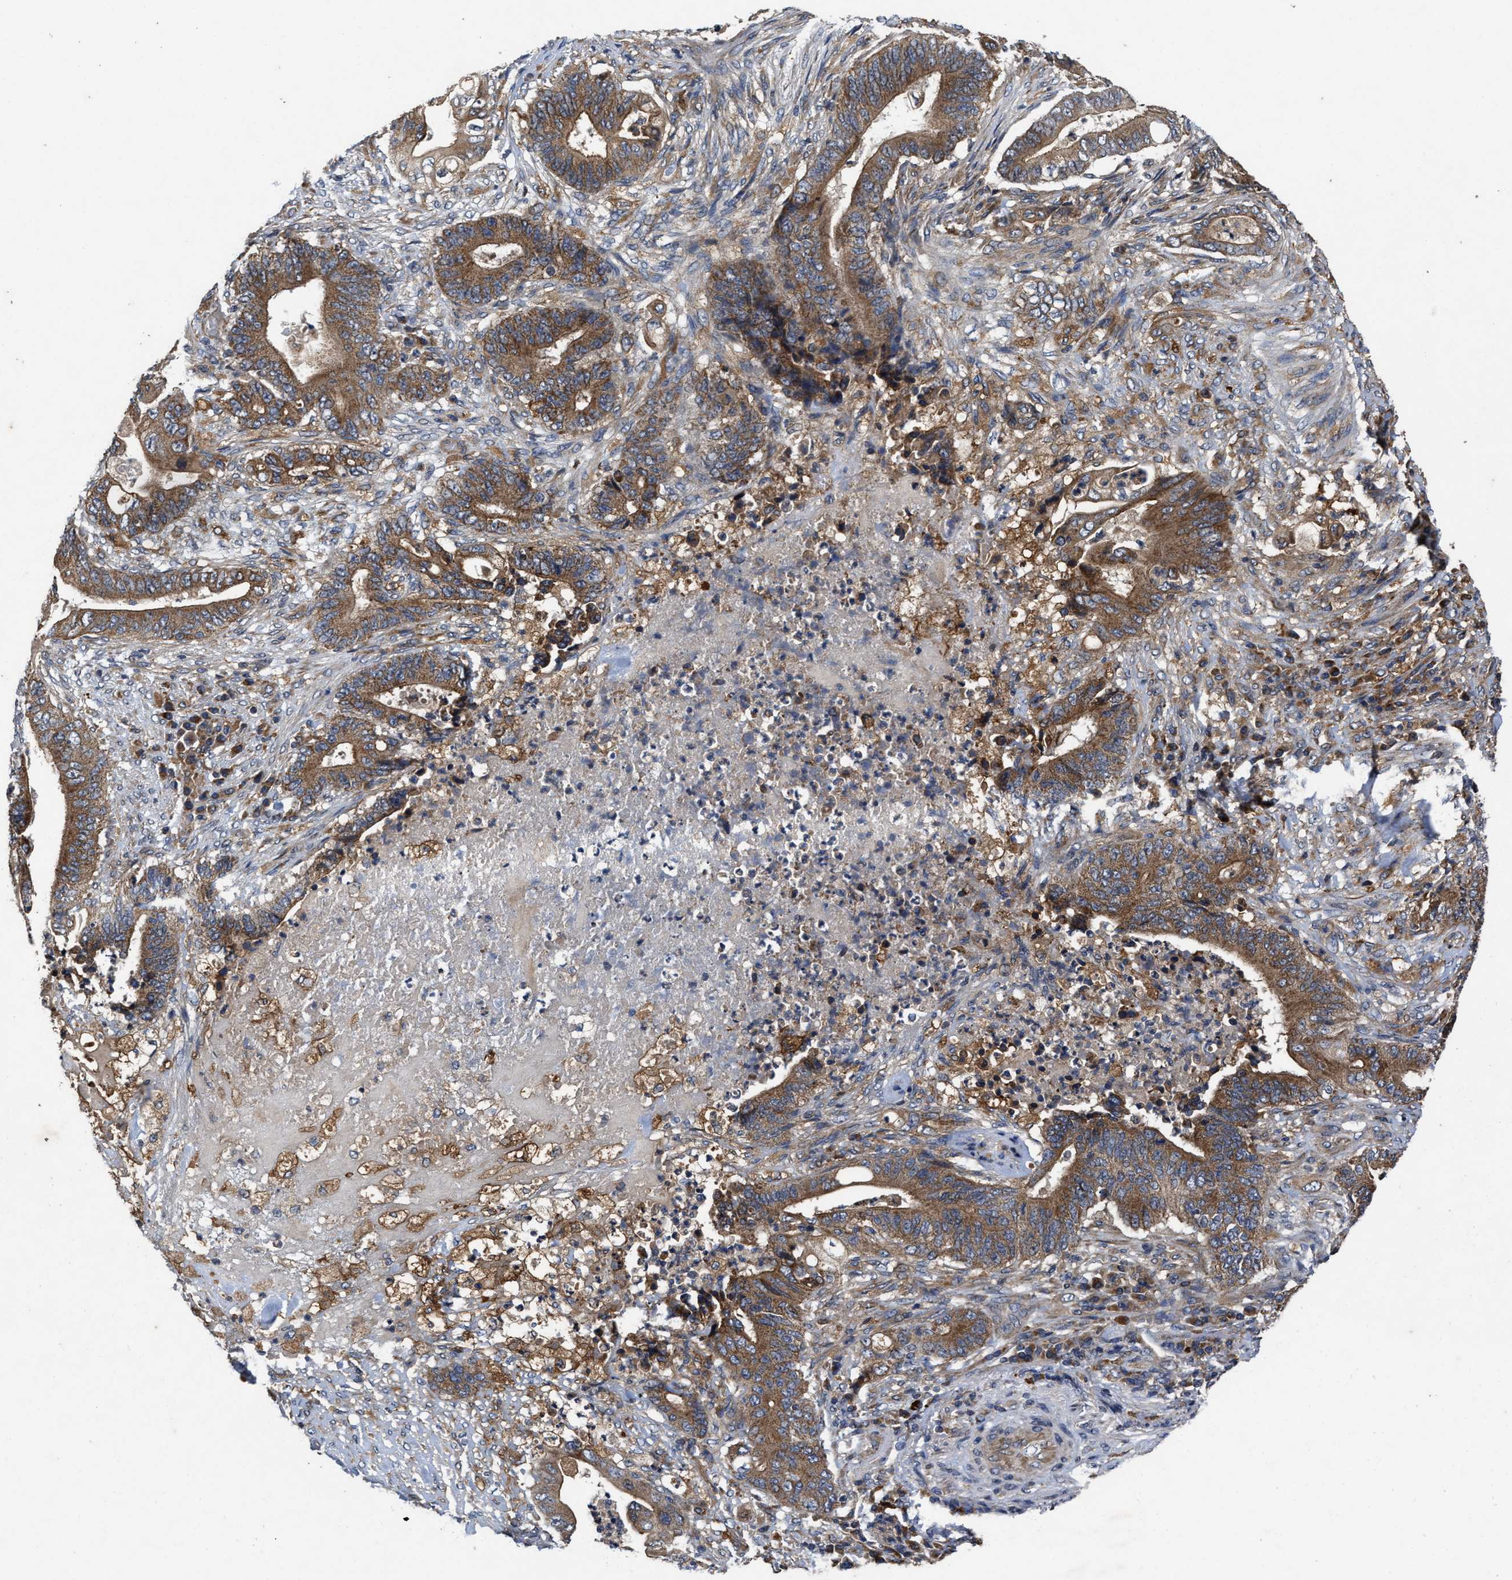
{"staining": {"intensity": "strong", "quantity": ">75%", "location": "cytoplasmic/membranous"}, "tissue": "stomach cancer", "cell_type": "Tumor cells", "image_type": "cancer", "snomed": [{"axis": "morphology", "description": "Adenocarcinoma, NOS"}, {"axis": "topography", "description": "Stomach"}], "caption": "Immunohistochemistry (IHC) staining of stomach cancer (adenocarcinoma), which displays high levels of strong cytoplasmic/membranous staining in approximately >75% of tumor cells indicating strong cytoplasmic/membranous protein expression. The staining was performed using DAB (3,3'-diaminobenzidine) (brown) for protein detection and nuclei were counterstained in hematoxylin (blue).", "gene": "EFNA4", "patient": {"sex": "female", "age": 73}}